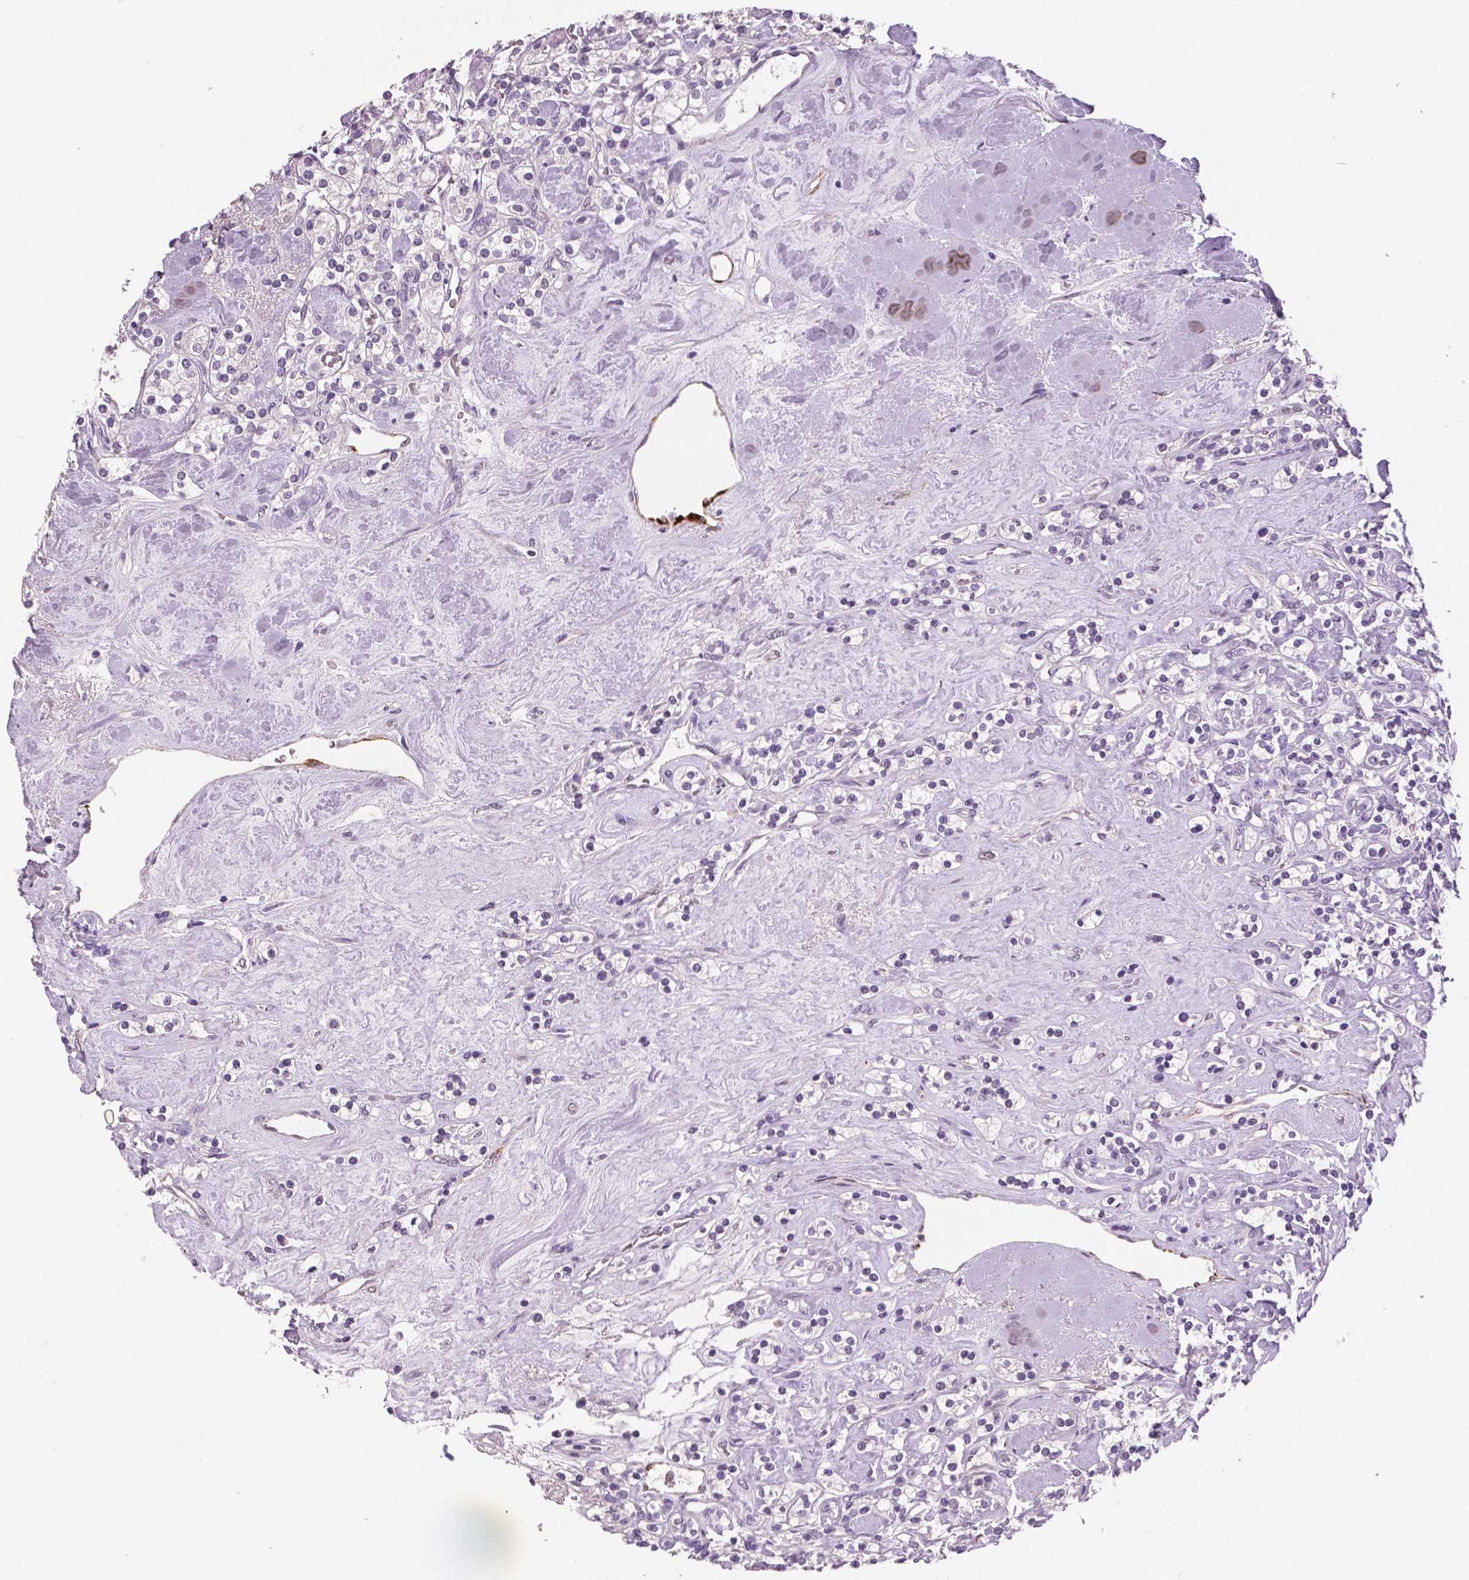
{"staining": {"intensity": "negative", "quantity": "none", "location": "none"}, "tissue": "renal cancer", "cell_type": "Tumor cells", "image_type": "cancer", "snomed": [{"axis": "morphology", "description": "Adenocarcinoma, NOS"}, {"axis": "topography", "description": "Kidney"}], "caption": "This is an IHC photomicrograph of renal cancer (adenocarcinoma). There is no positivity in tumor cells.", "gene": "TSPAN7", "patient": {"sex": "male", "age": 77}}